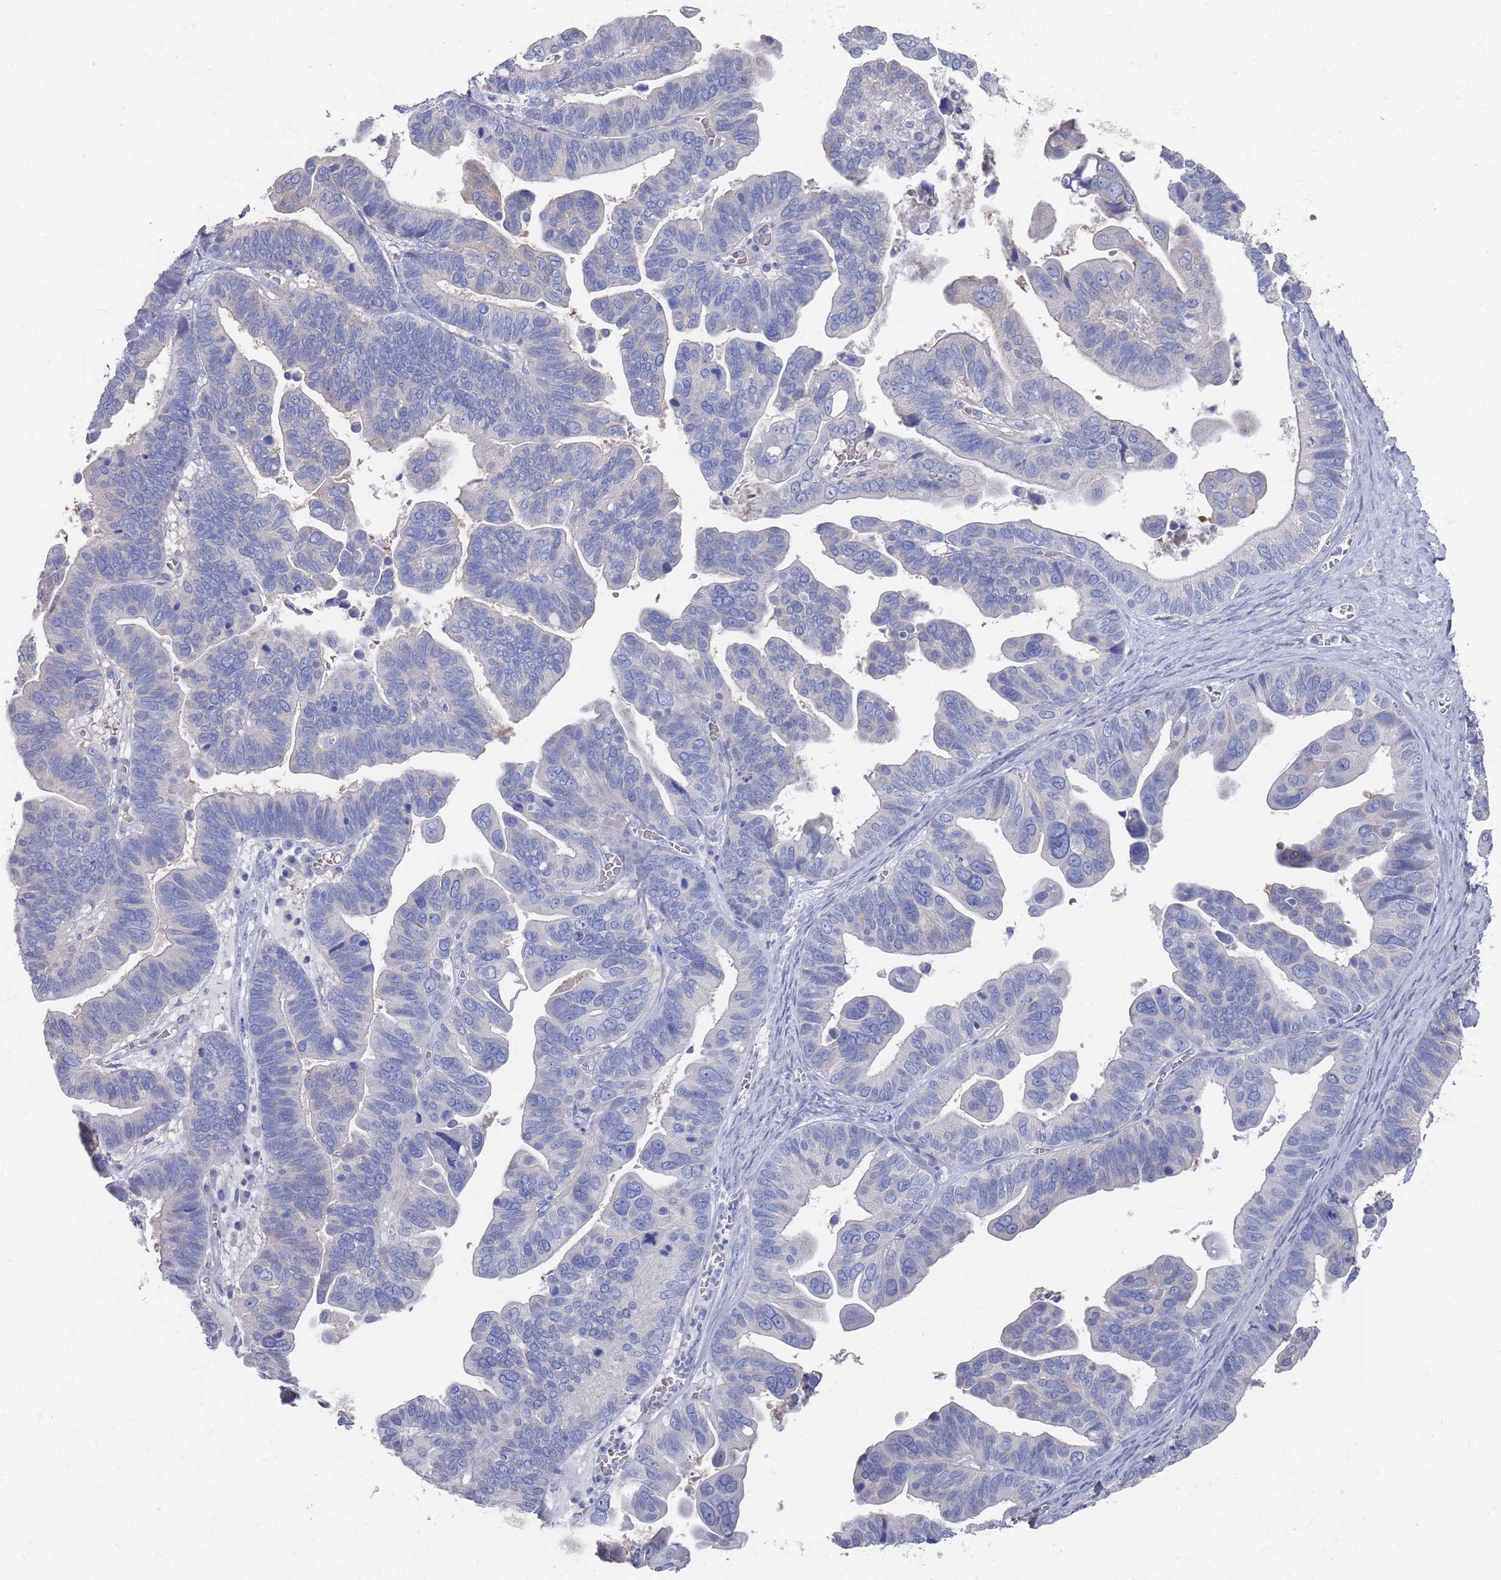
{"staining": {"intensity": "negative", "quantity": "none", "location": "none"}, "tissue": "ovarian cancer", "cell_type": "Tumor cells", "image_type": "cancer", "snomed": [{"axis": "morphology", "description": "Cystadenocarcinoma, serous, NOS"}, {"axis": "topography", "description": "Ovary"}], "caption": "Immunohistochemical staining of ovarian cancer reveals no significant expression in tumor cells. (DAB IHC visualized using brightfield microscopy, high magnification).", "gene": "TMCO3", "patient": {"sex": "female", "age": 56}}